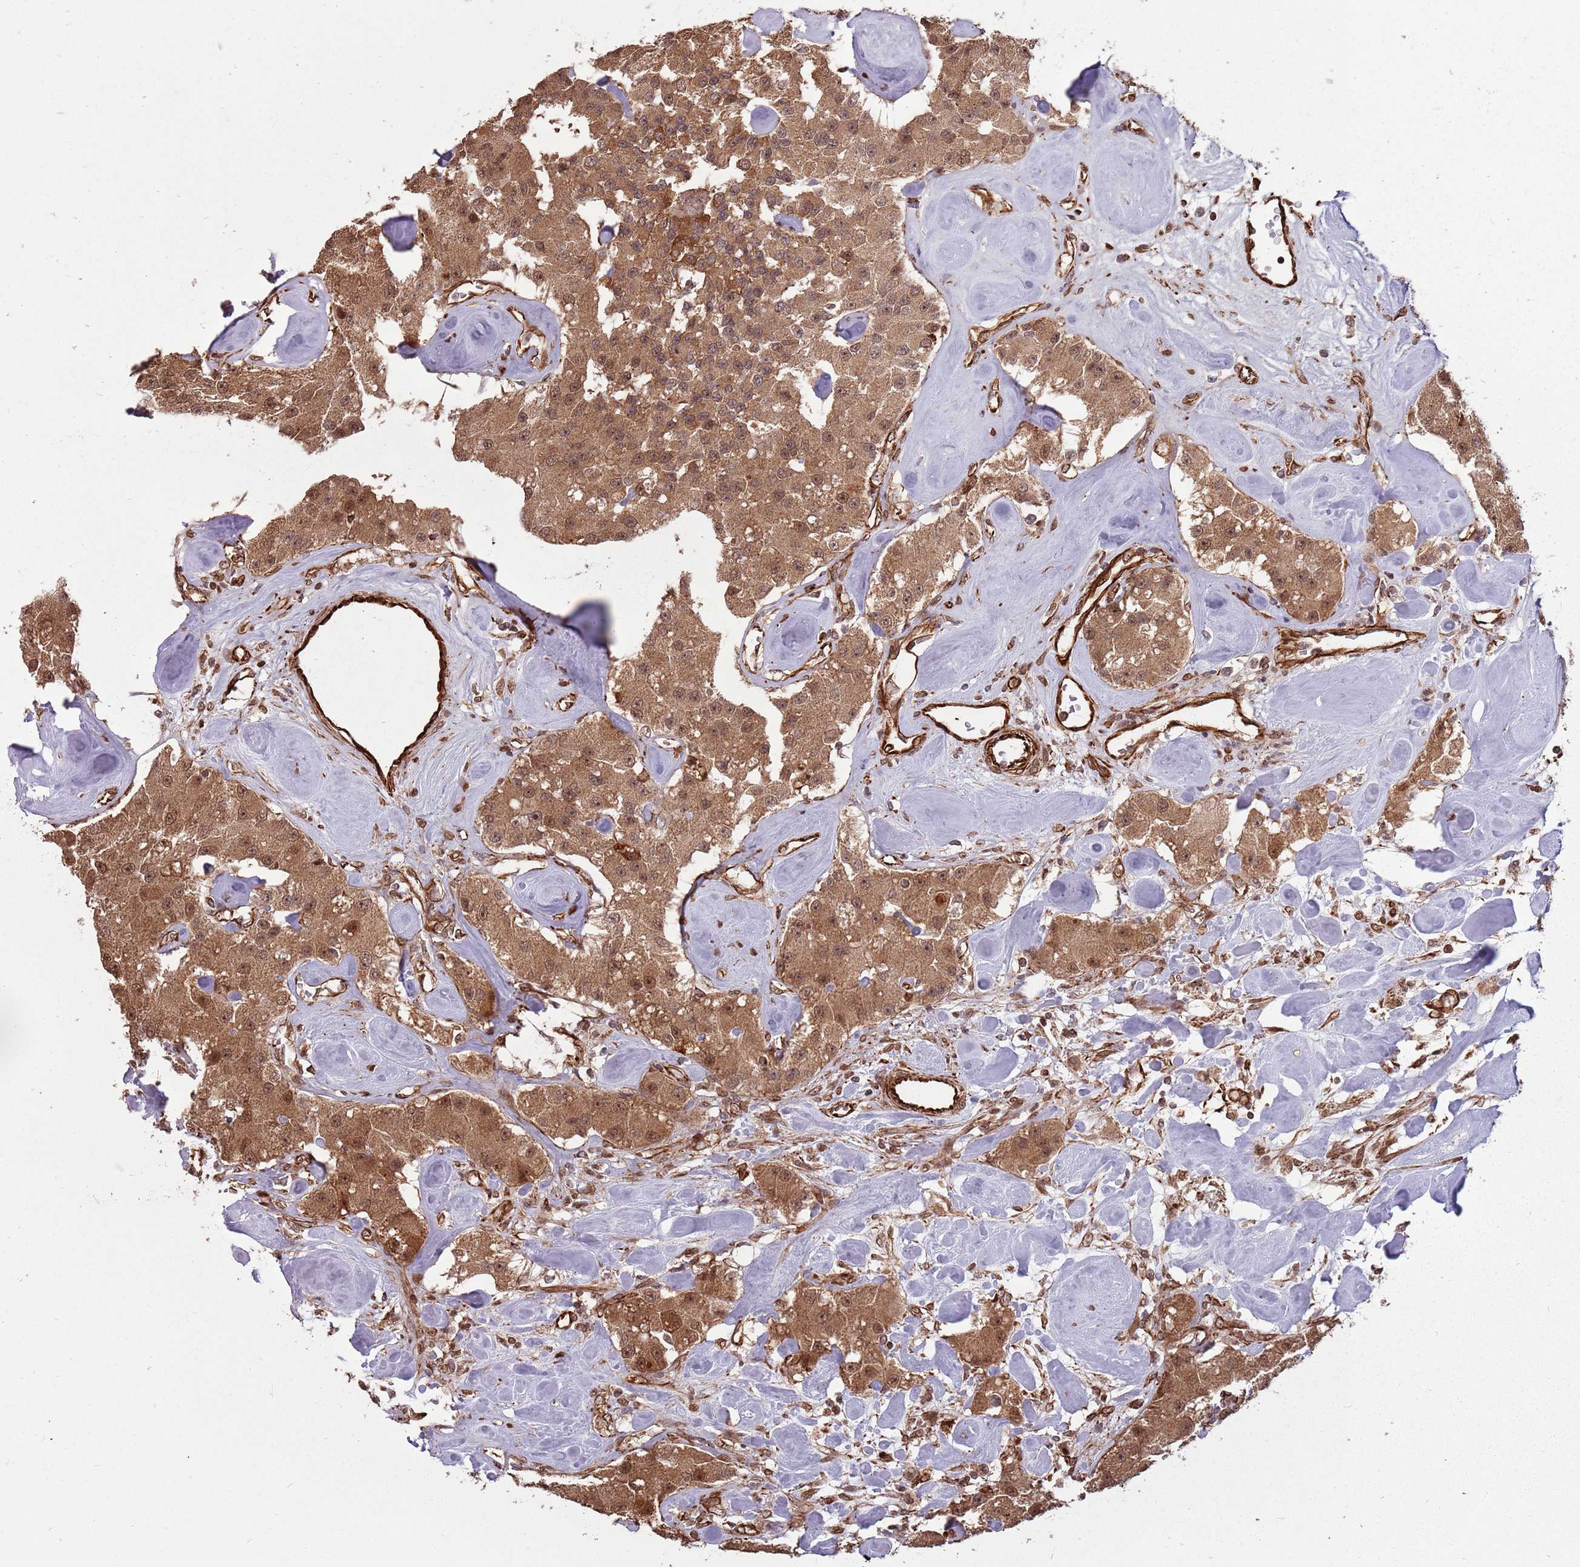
{"staining": {"intensity": "moderate", "quantity": ">75%", "location": "cytoplasmic/membranous,nuclear"}, "tissue": "carcinoid", "cell_type": "Tumor cells", "image_type": "cancer", "snomed": [{"axis": "morphology", "description": "Carcinoid, malignant, NOS"}, {"axis": "topography", "description": "Pancreas"}], "caption": "Protein expression analysis of human carcinoid reveals moderate cytoplasmic/membranous and nuclear expression in approximately >75% of tumor cells.", "gene": "ADAMTS3", "patient": {"sex": "male", "age": 41}}